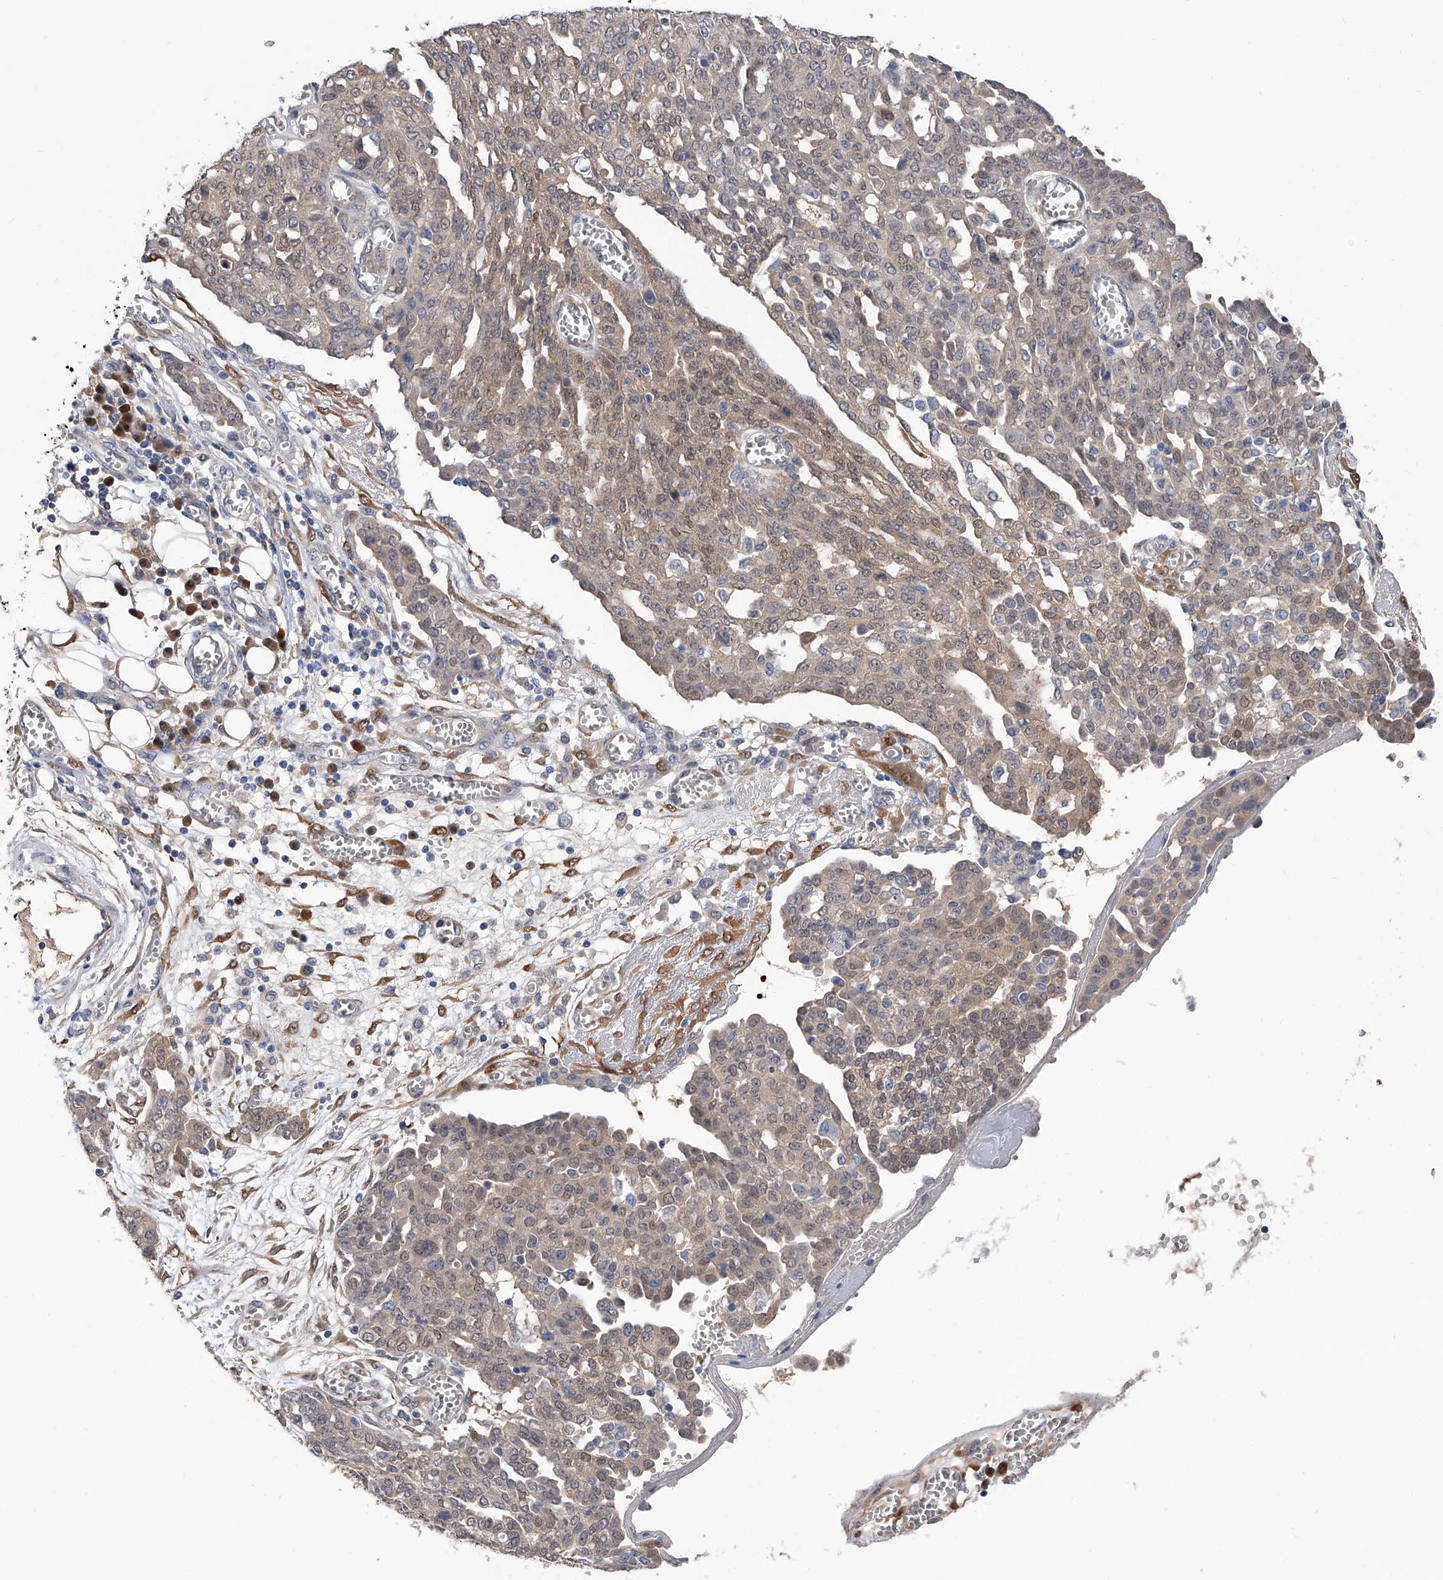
{"staining": {"intensity": "weak", "quantity": "<25%", "location": "cytoplasmic/membranous,nuclear"}, "tissue": "ovarian cancer", "cell_type": "Tumor cells", "image_type": "cancer", "snomed": [{"axis": "morphology", "description": "Cystadenocarcinoma, serous, NOS"}, {"axis": "topography", "description": "Soft tissue"}, {"axis": "topography", "description": "Ovary"}], "caption": "The histopathology image exhibits no significant positivity in tumor cells of serous cystadenocarcinoma (ovarian). Brightfield microscopy of immunohistochemistry (IHC) stained with DAB (3,3'-diaminobenzidine) (brown) and hematoxylin (blue), captured at high magnification.", "gene": "PGM3", "patient": {"sex": "female", "age": 57}}